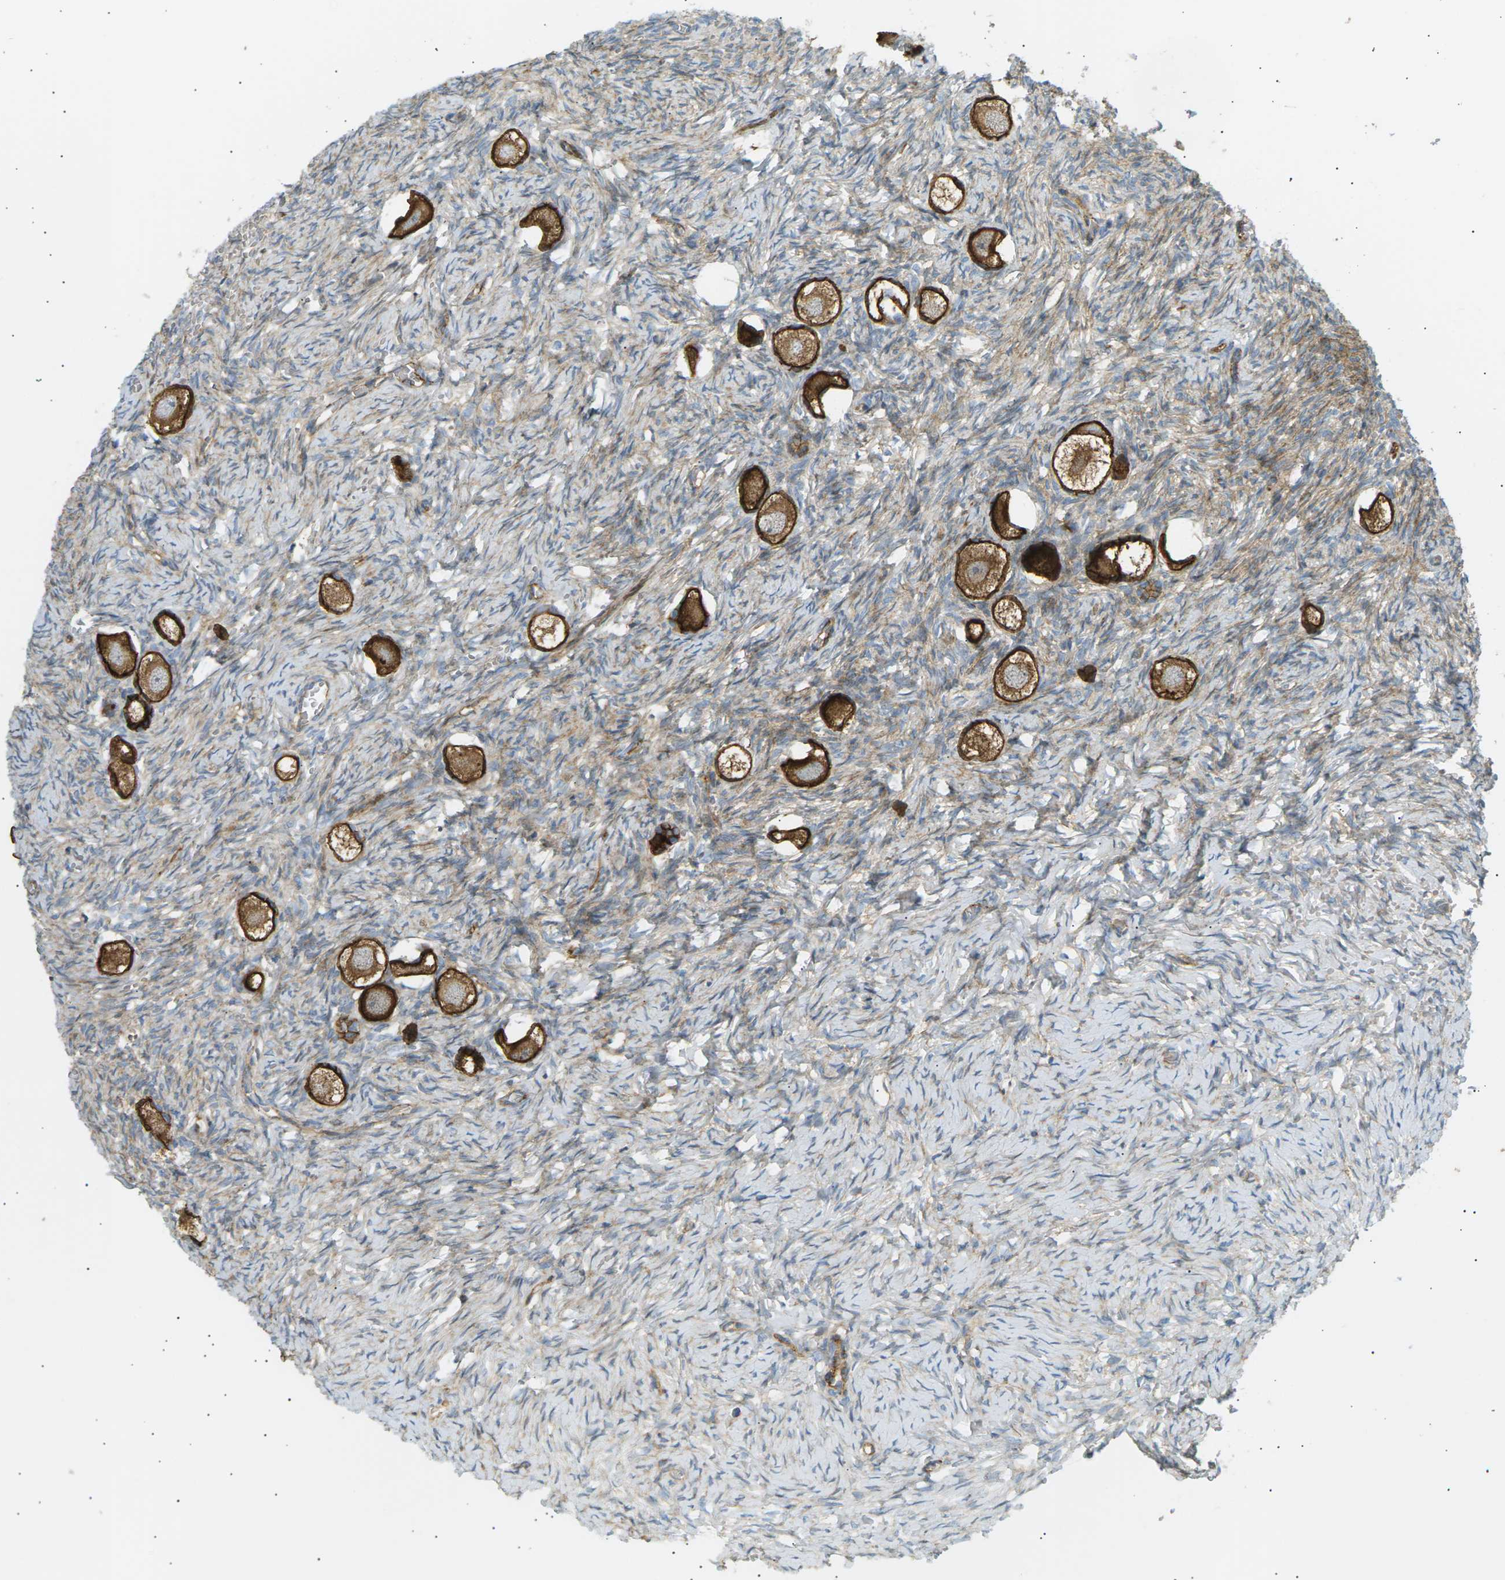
{"staining": {"intensity": "strong", "quantity": ">75%", "location": "cytoplasmic/membranous"}, "tissue": "ovary", "cell_type": "Follicle cells", "image_type": "normal", "snomed": [{"axis": "morphology", "description": "Normal tissue, NOS"}, {"axis": "topography", "description": "Ovary"}], "caption": "Immunohistochemistry of normal human ovary displays high levels of strong cytoplasmic/membranous staining in approximately >75% of follicle cells. (DAB (3,3'-diaminobenzidine) IHC, brown staining for protein, blue staining for nuclei).", "gene": "ATP2B4", "patient": {"sex": "female", "age": 27}}